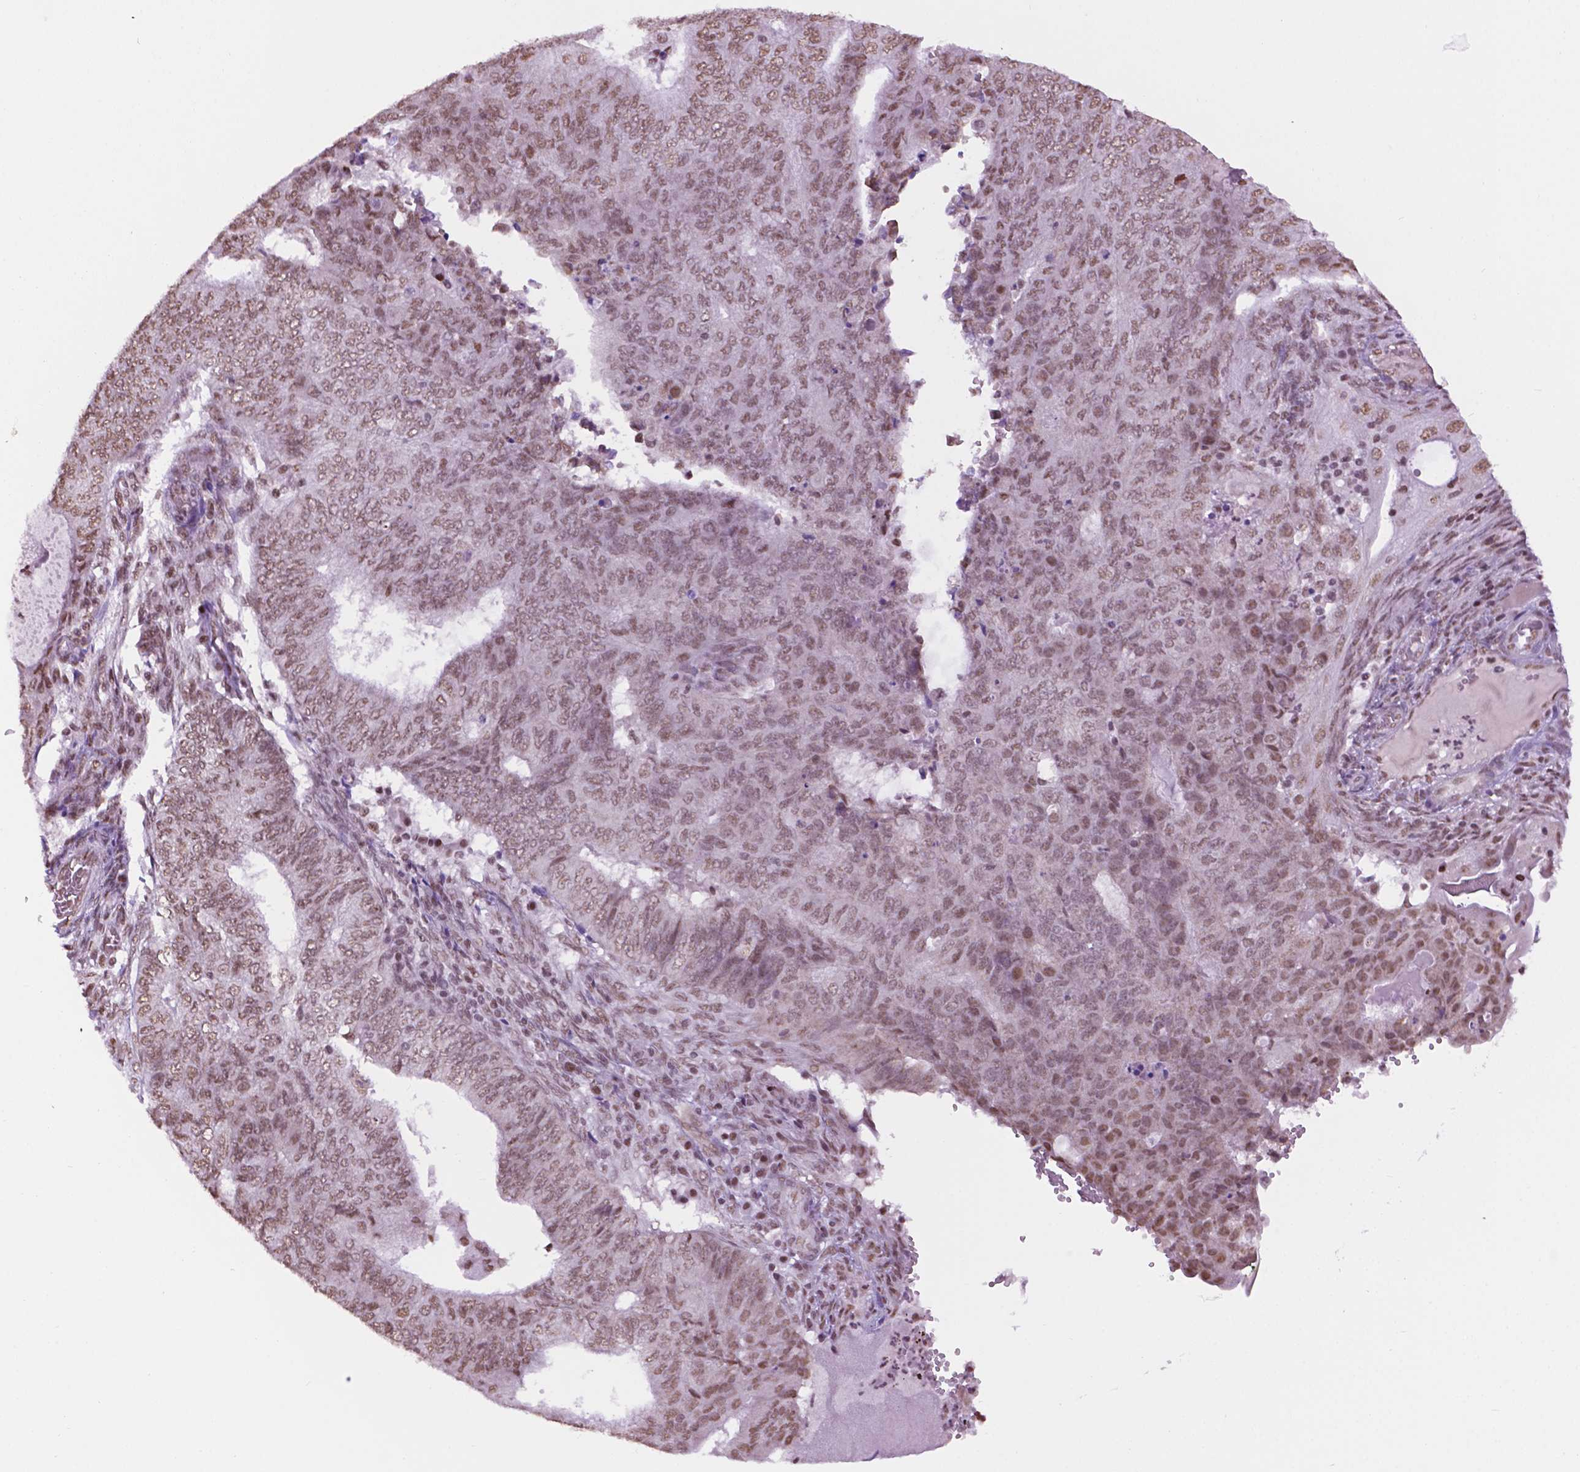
{"staining": {"intensity": "moderate", "quantity": "25%-75%", "location": "nuclear"}, "tissue": "endometrial cancer", "cell_type": "Tumor cells", "image_type": "cancer", "snomed": [{"axis": "morphology", "description": "Adenocarcinoma, NOS"}, {"axis": "topography", "description": "Endometrium"}], "caption": "An immunohistochemistry histopathology image of neoplastic tissue is shown. Protein staining in brown labels moderate nuclear positivity in endometrial cancer within tumor cells.", "gene": "COL23A1", "patient": {"sex": "female", "age": 62}}